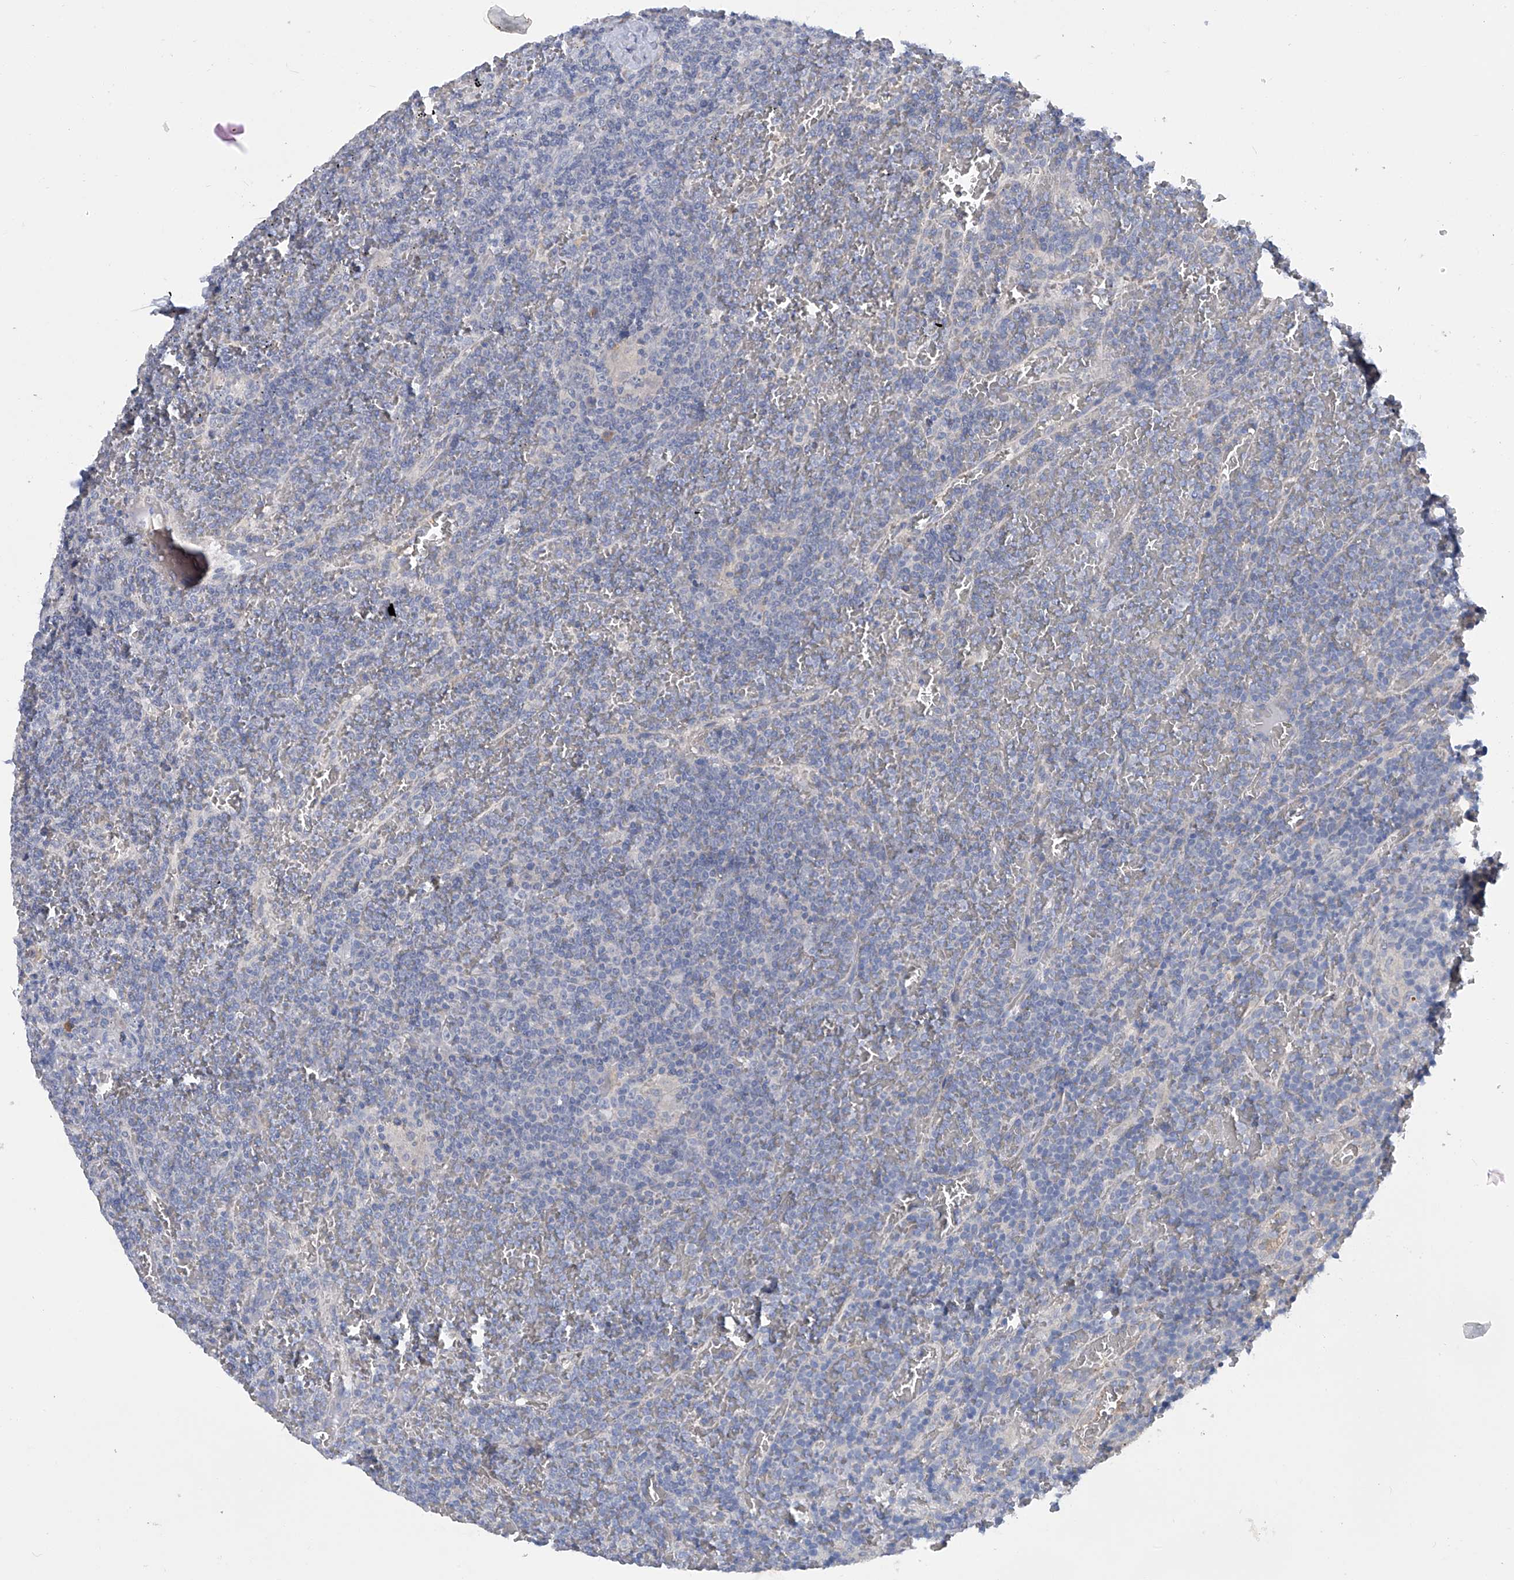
{"staining": {"intensity": "negative", "quantity": "none", "location": "none"}, "tissue": "lymphoma", "cell_type": "Tumor cells", "image_type": "cancer", "snomed": [{"axis": "morphology", "description": "Malignant lymphoma, non-Hodgkin's type, Low grade"}, {"axis": "topography", "description": "Spleen"}], "caption": "A photomicrograph of human lymphoma is negative for staining in tumor cells.", "gene": "PCSK5", "patient": {"sex": "female", "age": 19}}